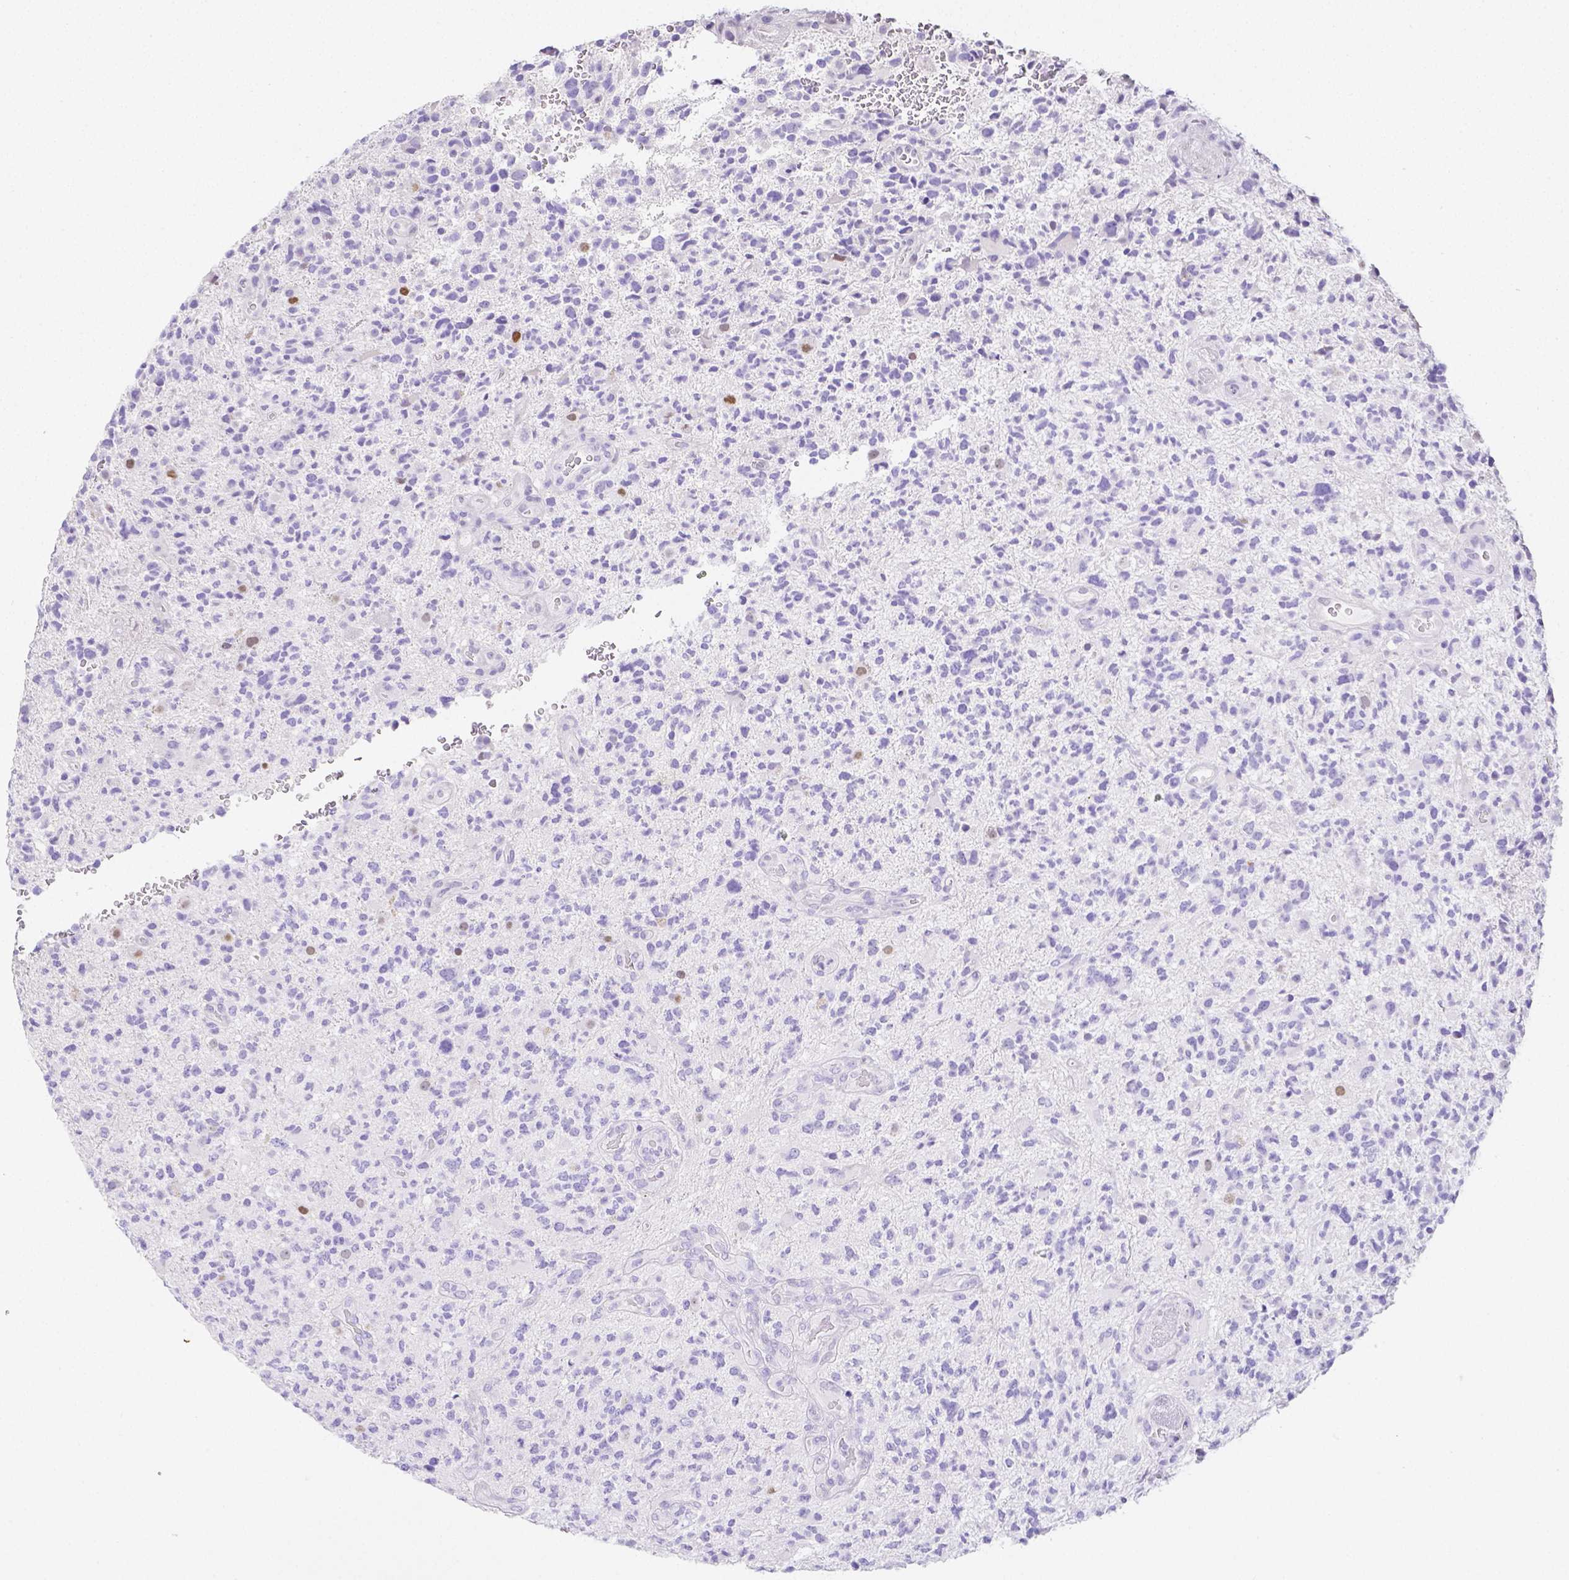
{"staining": {"intensity": "negative", "quantity": "none", "location": "none"}, "tissue": "glioma", "cell_type": "Tumor cells", "image_type": "cancer", "snomed": [{"axis": "morphology", "description": "Glioma, malignant, High grade"}, {"axis": "topography", "description": "Brain"}], "caption": "Immunohistochemistry of glioma exhibits no staining in tumor cells.", "gene": "ARHGAP36", "patient": {"sex": "female", "age": 71}}